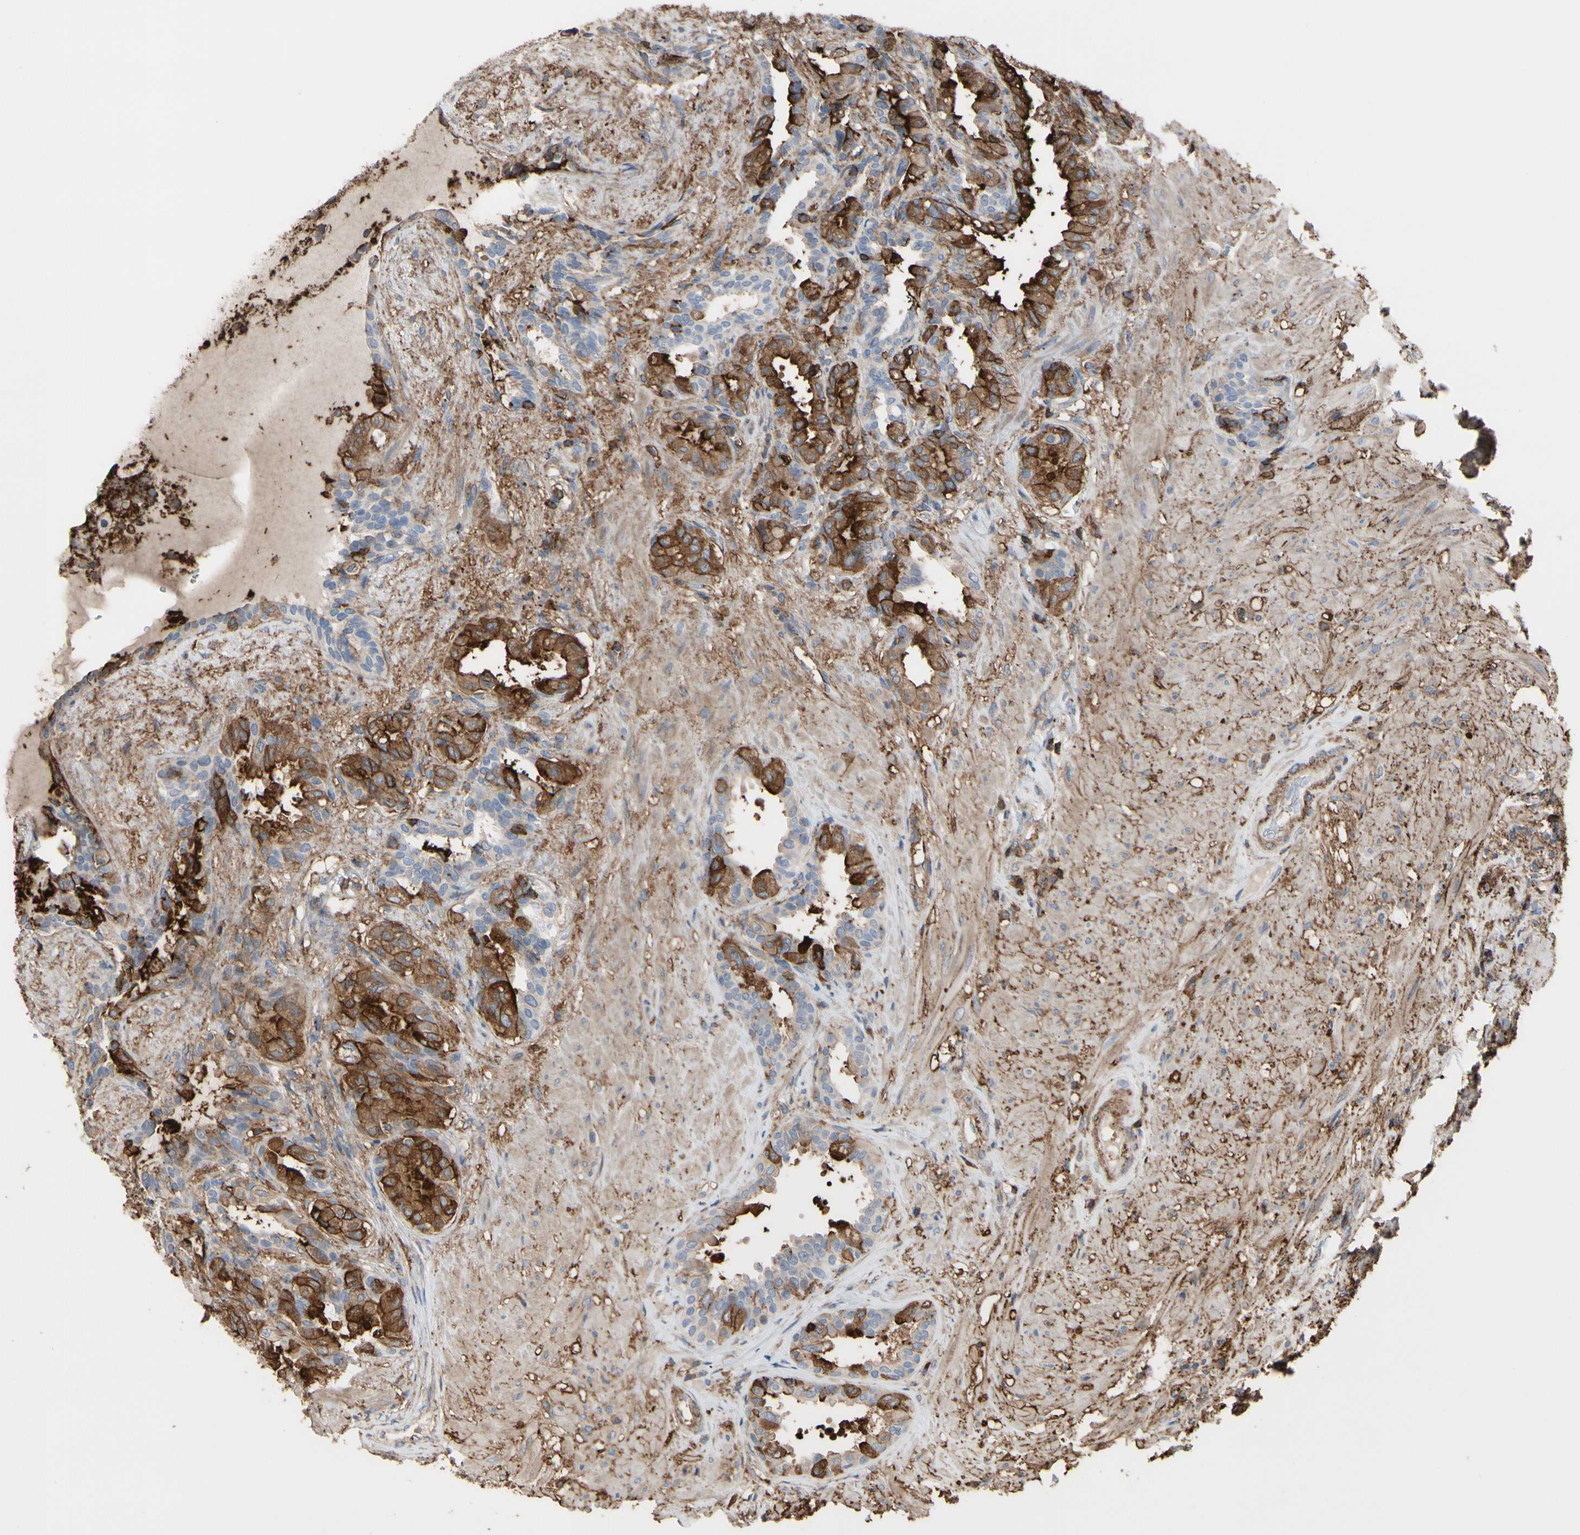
{"staining": {"intensity": "strong", "quantity": "25%-75%", "location": "cytoplasmic/membranous"}, "tissue": "seminal vesicle", "cell_type": "Glandular cells", "image_type": "normal", "snomed": [{"axis": "morphology", "description": "Normal tissue, NOS"}, {"axis": "topography", "description": "Seminal veicle"}], "caption": "DAB immunohistochemical staining of benign seminal vesicle demonstrates strong cytoplasmic/membranous protein positivity in approximately 25%-75% of glandular cells. (brown staining indicates protein expression, while blue staining denotes nuclei).", "gene": "ANXA6", "patient": {"sex": "male", "age": 61}}